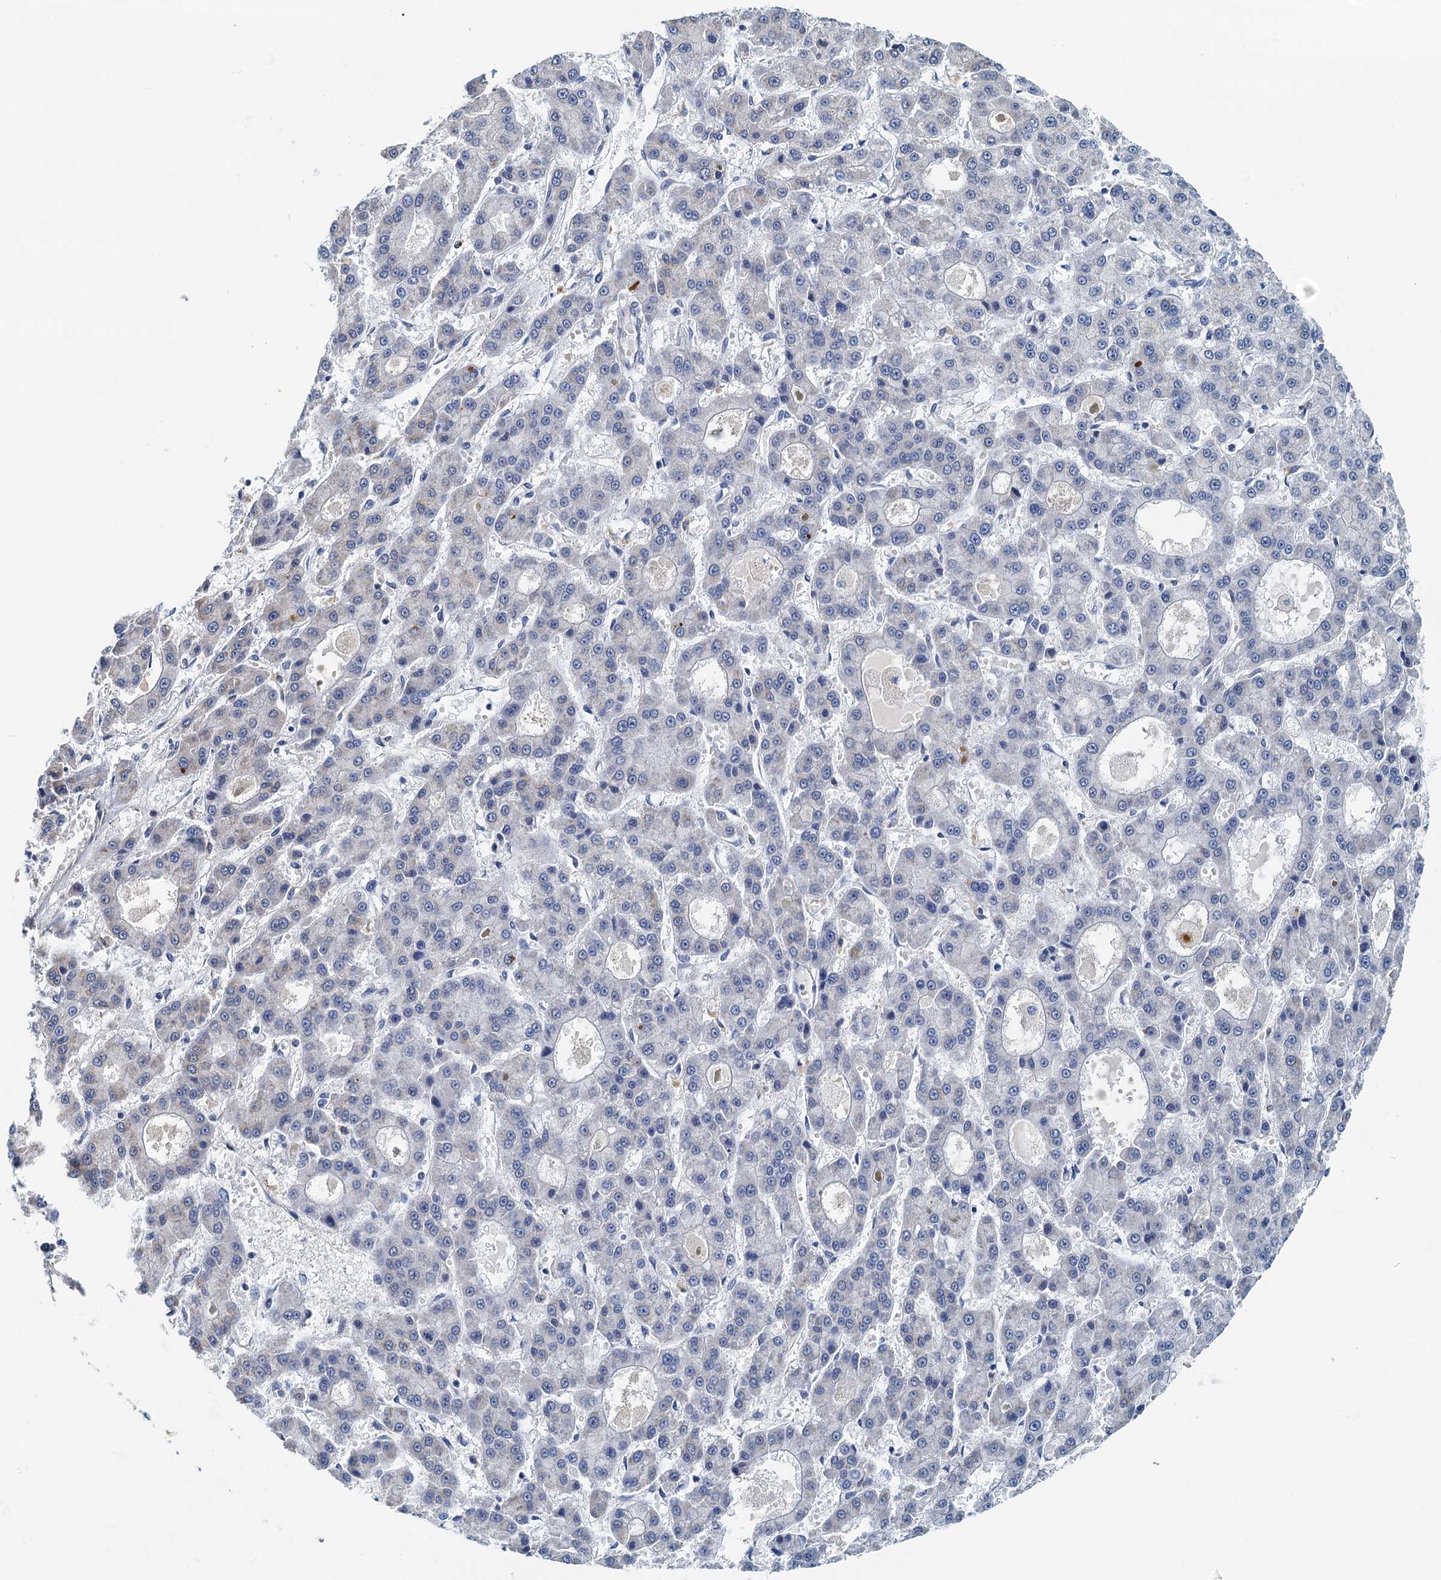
{"staining": {"intensity": "negative", "quantity": "none", "location": "none"}, "tissue": "liver cancer", "cell_type": "Tumor cells", "image_type": "cancer", "snomed": [{"axis": "morphology", "description": "Carcinoma, Hepatocellular, NOS"}, {"axis": "topography", "description": "Liver"}], "caption": "High magnification brightfield microscopy of liver hepatocellular carcinoma stained with DAB (brown) and counterstained with hematoxylin (blue): tumor cells show no significant expression.", "gene": "DTD1", "patient": {"sex": "male", "age": 70}}